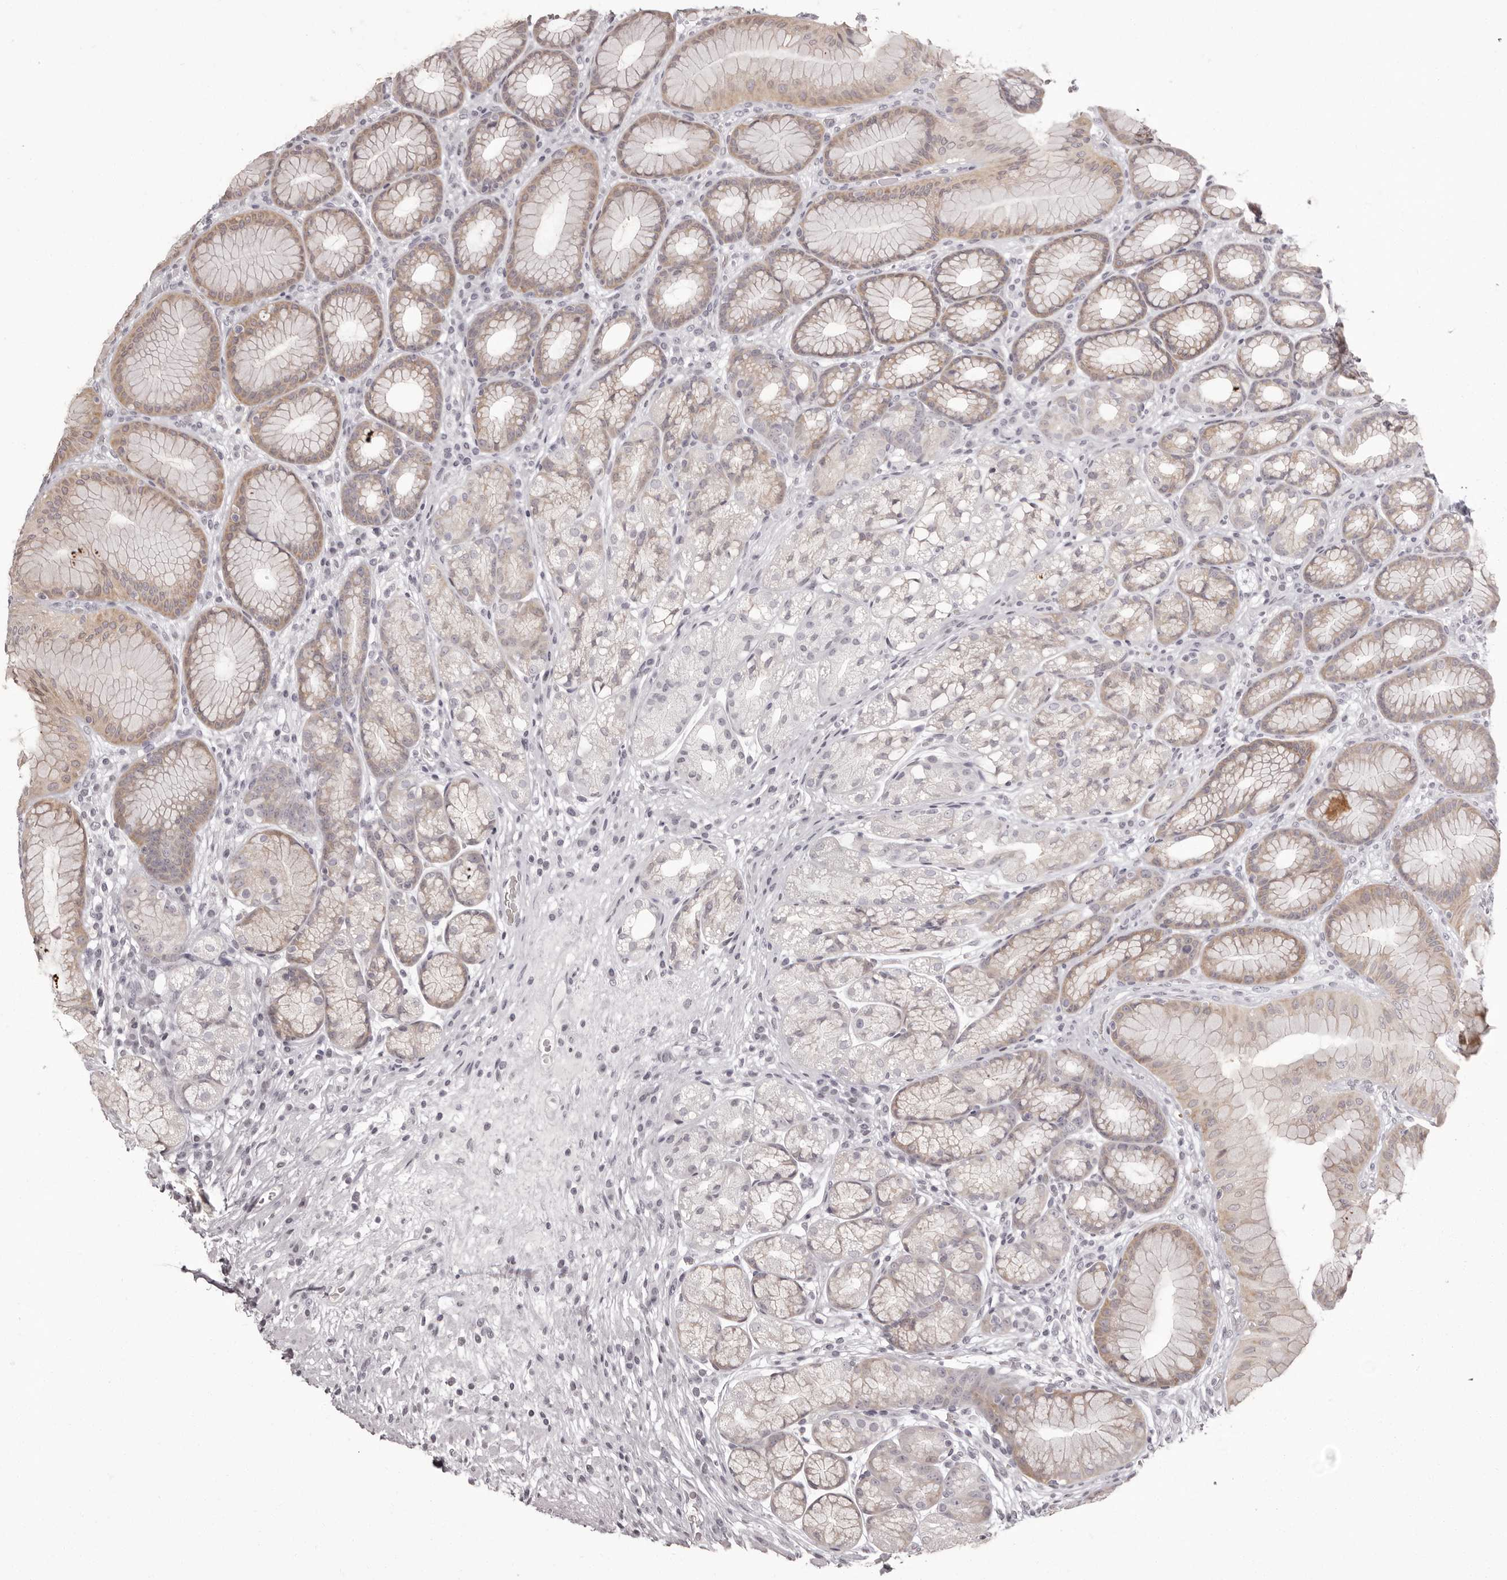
{"staining": {"intensity": "weak", "quantity": "25%-75%", "location": "cytoplasmic/membranous"}, "tissue": "stomach", "cell_type": "Glandular cells", "image_type": "normal", "snomed": [{"axis": "morphology", "description": "Normal tissue, NOS"}, {"axis": "topography", "description": "Stomach"}], "caption": "Stomach stained for a protein (brown) demonstrates weak cytoplasmic/membranous positive positivity in about 25%-75% of glandular cells.", "gene": "C8orf74", "patient": {"sex": "male", "age": 57}}